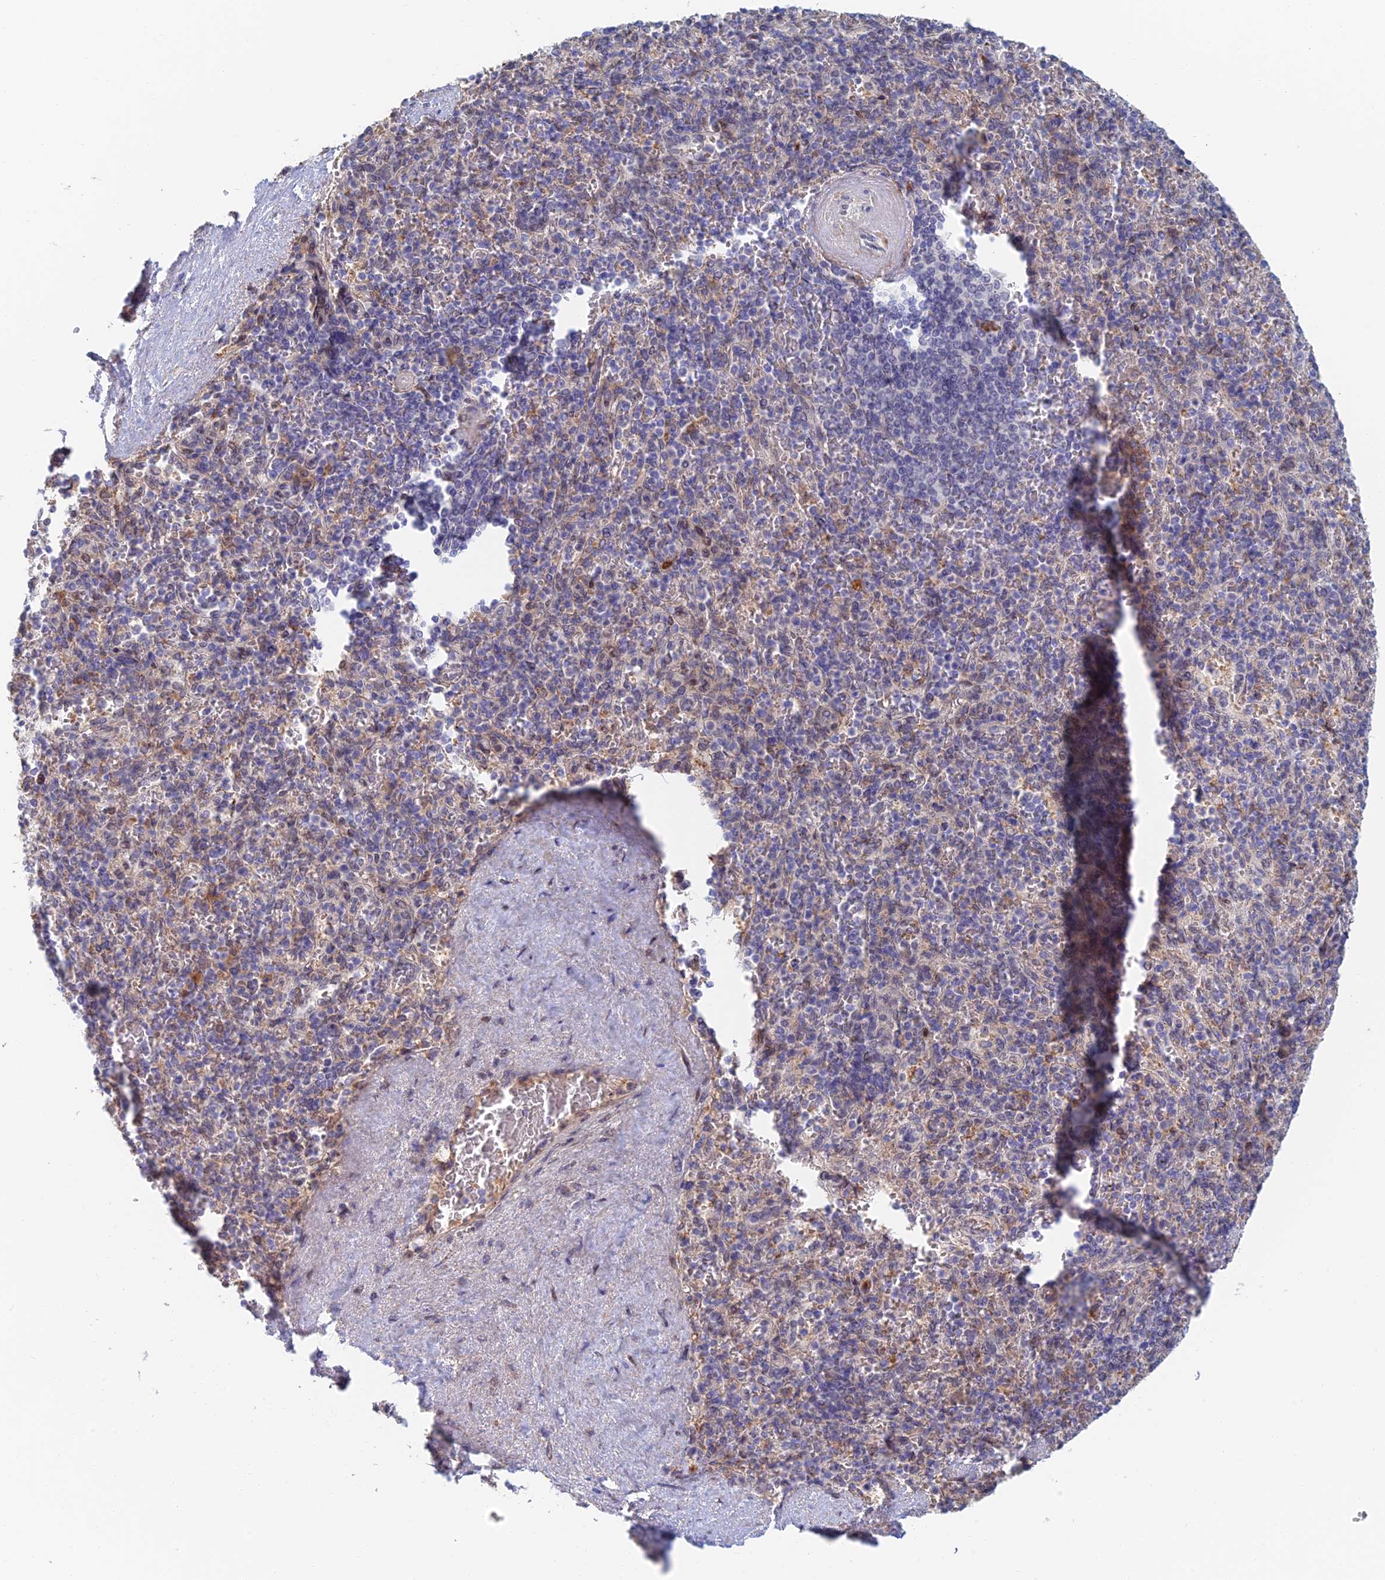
{"staining": {"intensity": "strong", "quantity": "<25%", "location": "nuclear"}, "tissue": "spleen", "cell_type": "Cells in red pulp", "image_type": "normal", "snomed": [{"axis": "morphology", "description": "Normal tissue, NOS"}, {"axis": "topography", "description": "Spleen"}], "caption": "DAB (3,3'-diaminobenzidine) immunohistochemical staining of normal human spleen displays strong nuclear protein staining in about <25% of cells in red pulp. The protein of interest is stained brown, and the nuclei are stained in blue (DAB (3,3'-diaminobenzidine) IHC with brightfield microscopy, high magnification).", "gene": "ZUP1", "patient": {"sex": "male", "age": 82}}